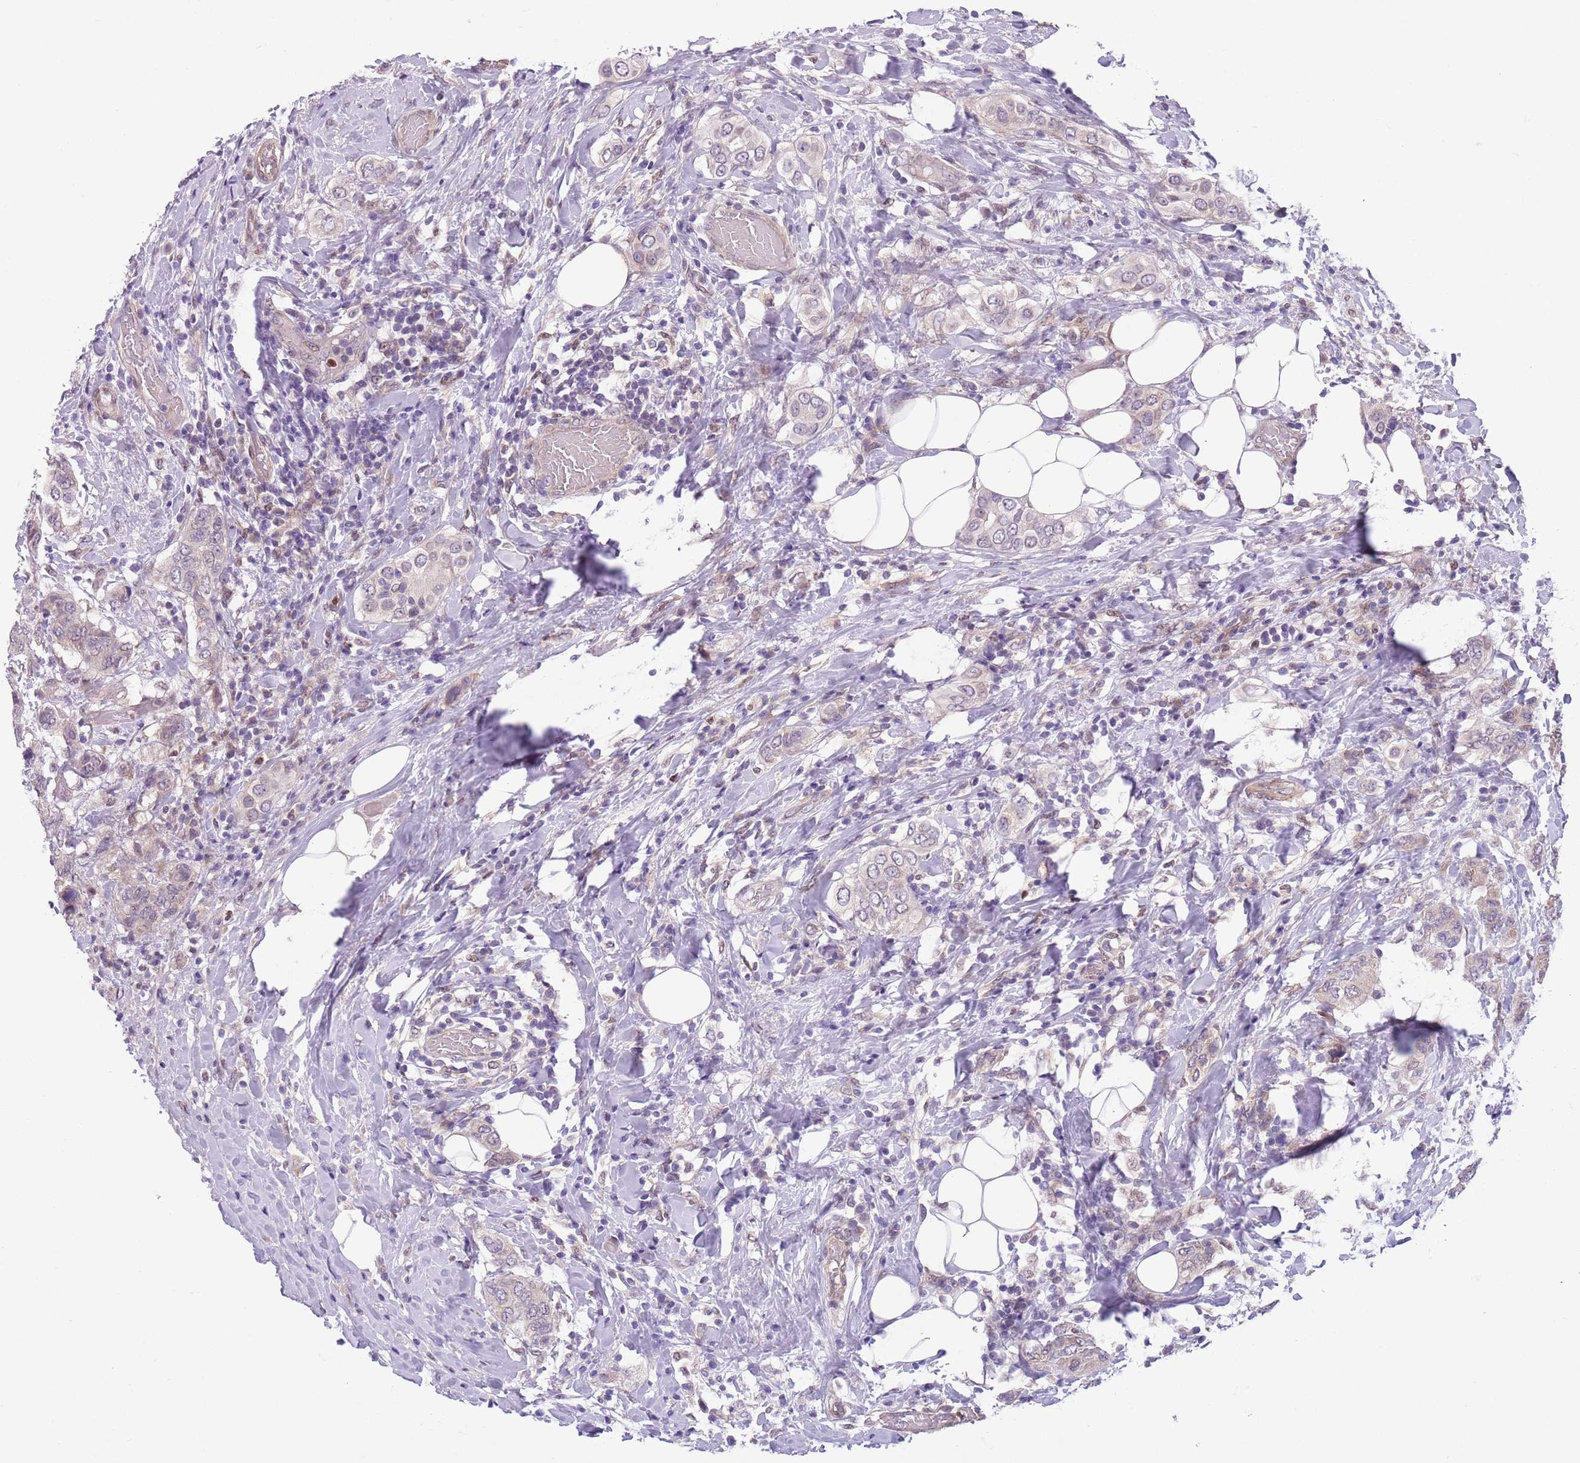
{"staining": {"intensity": "negative", "quantity": "none", "location": "none"}, "tissue": "breast cancer", "cell_type": "Tumor cells", "image_type": "cancer", "snomed": [{"axis": "morphology", "description": "Lobular carcinoma"}, {"axis": "topography", "description": "Breast"}], "caption": "Immunohistochemistry (IHC) of human breast cancer (lobular carcinoma) shows no positivity in tumor cells.", "gene": "ADCY7", "patient": {"sex": "female", "age": 51}}